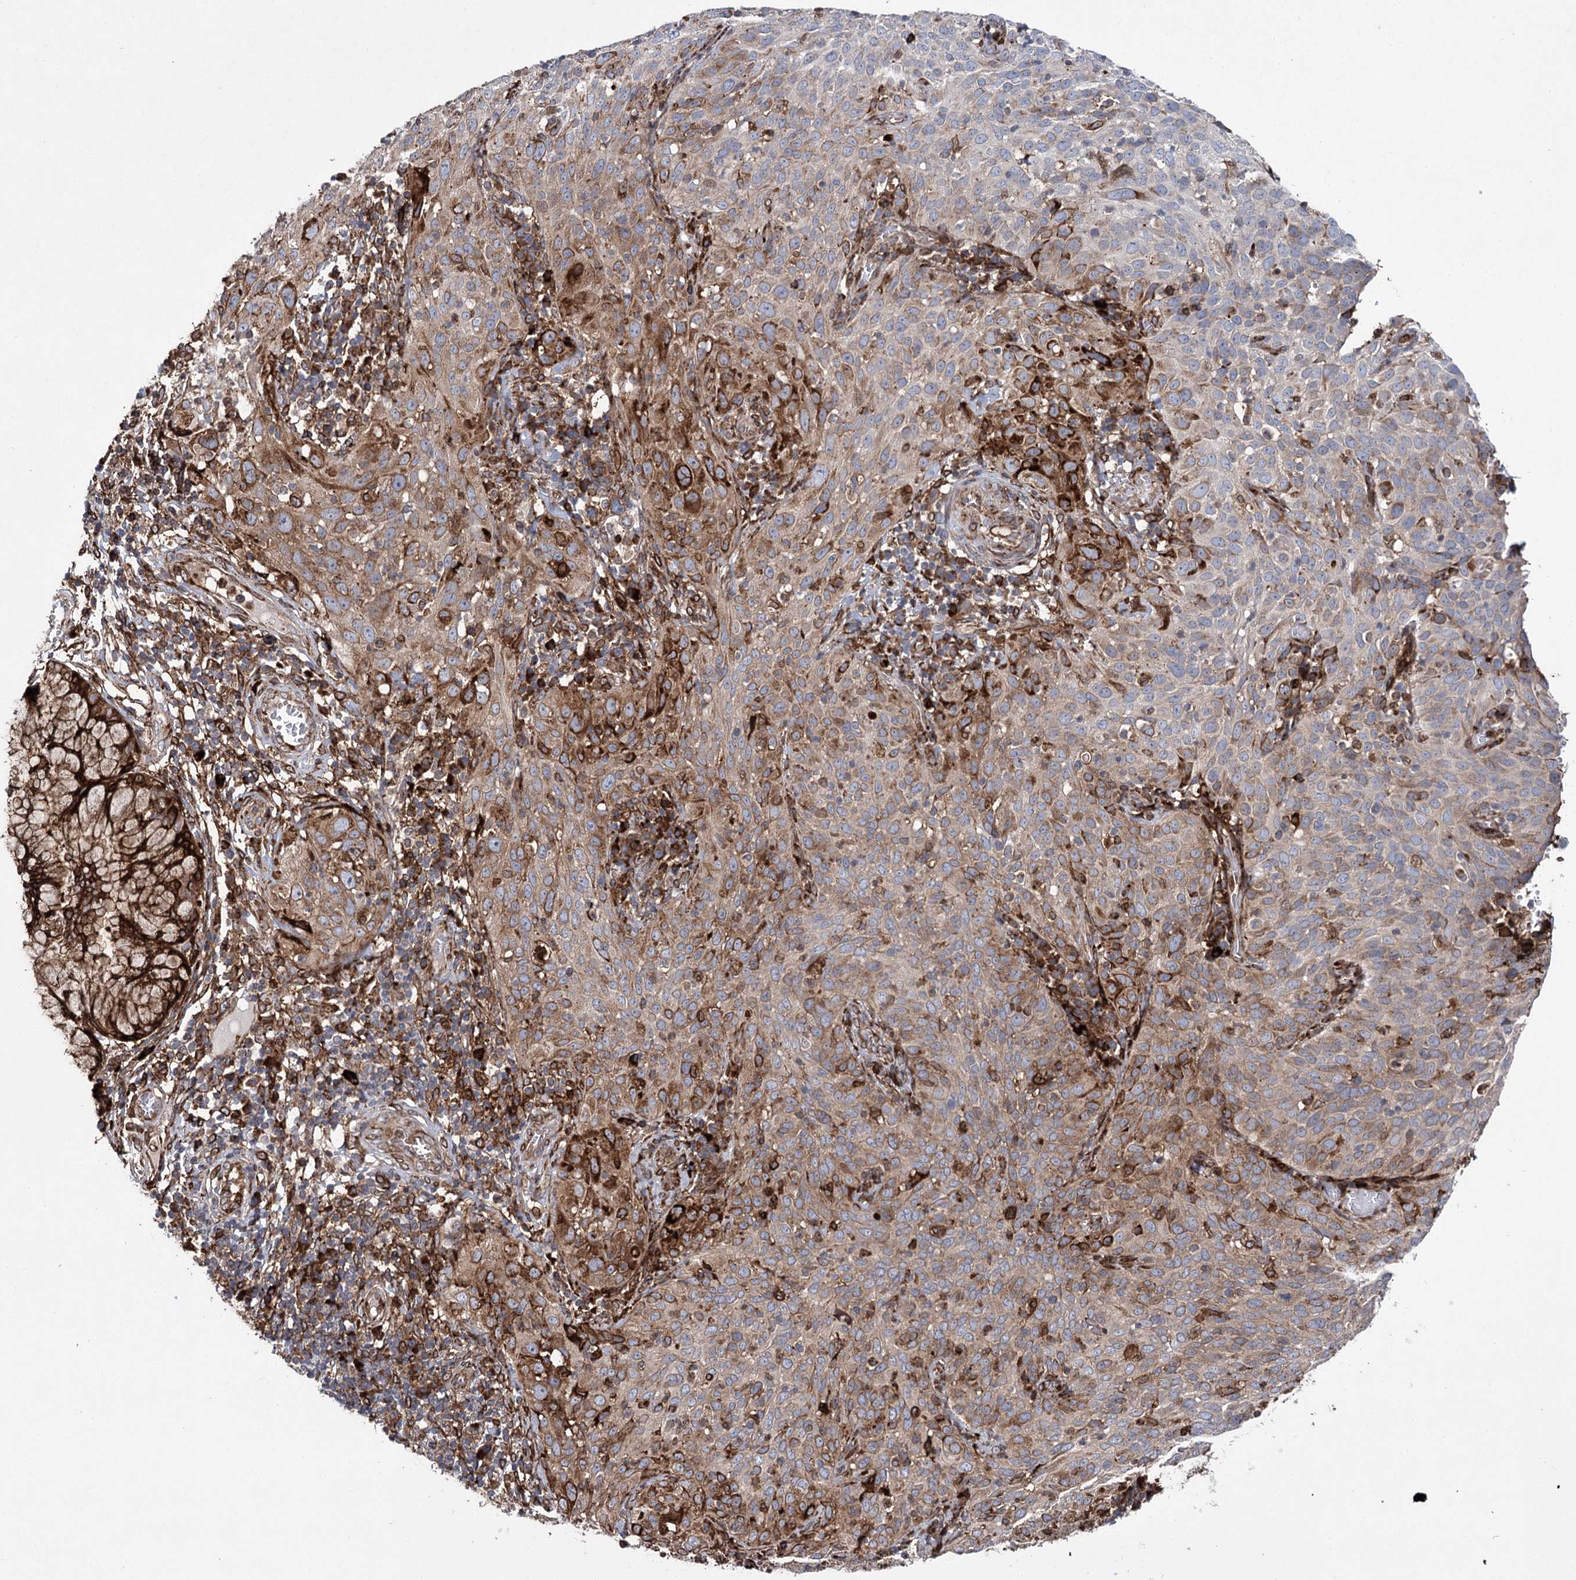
{"staining": {"intensity": "strong", "quantity": "<25%", "location": "cytoplasmic/membranous"}, "tissue": "cervical cancer", "cell_type": "Tumor cells", "image_type": "cancer", "snomed": [{"axis": "morphology", "description": "Squamous cell carcinoma, NOS"}, {"axis": "topography", "description": "Cervix"}], "caption": "Protein expression analysis of human squamous cell carcinoma (cervical) reveals strong cytoplasmic/membranous staining in approximately <25% of tumor cells.", "gene": "DCUN1D4", "patient": {"sex": "female", "age": 31}}